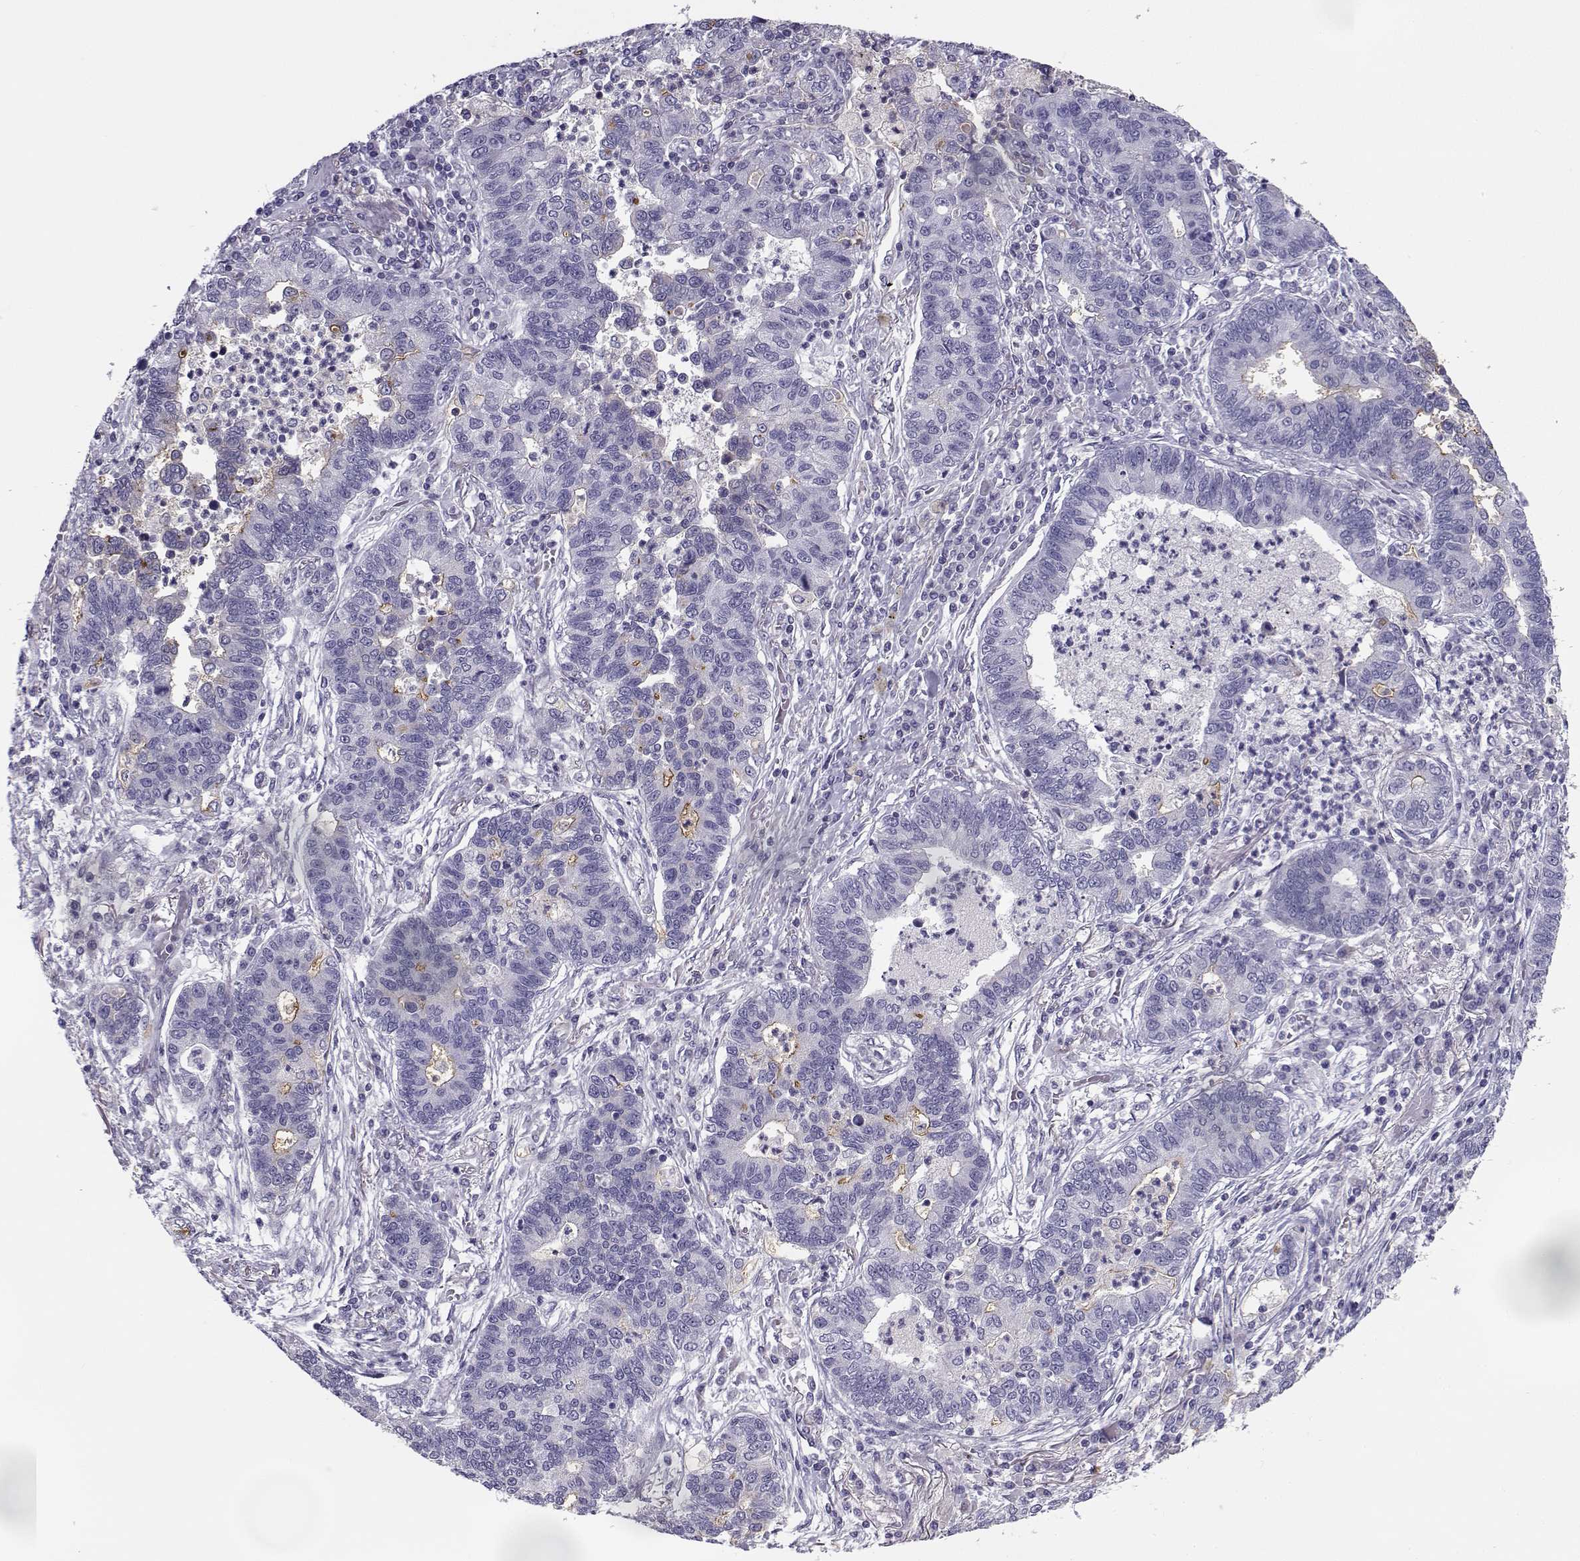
{"staining": {"intensity": "weak", "quantity": "<25%", "location": "cytoplasmic/membranous"}, "tissue": "lung cancer", "cell_type": "Tumor cells", "image_type": "cancer", "snomed": [{"axis": "morphology", "description": "Adenocarcinoma, NOS"}, {"axis": "topography", "description": "Lung"}], "caption": "A high-resolution photomicrograph shows immunohistochemistry (IHC) staining of lung adenocarcinoma, which exhibits no significant positivity in tumor cells.", "gene": "CREB3L3", "patient": {"sex": "female", "age": 57}}